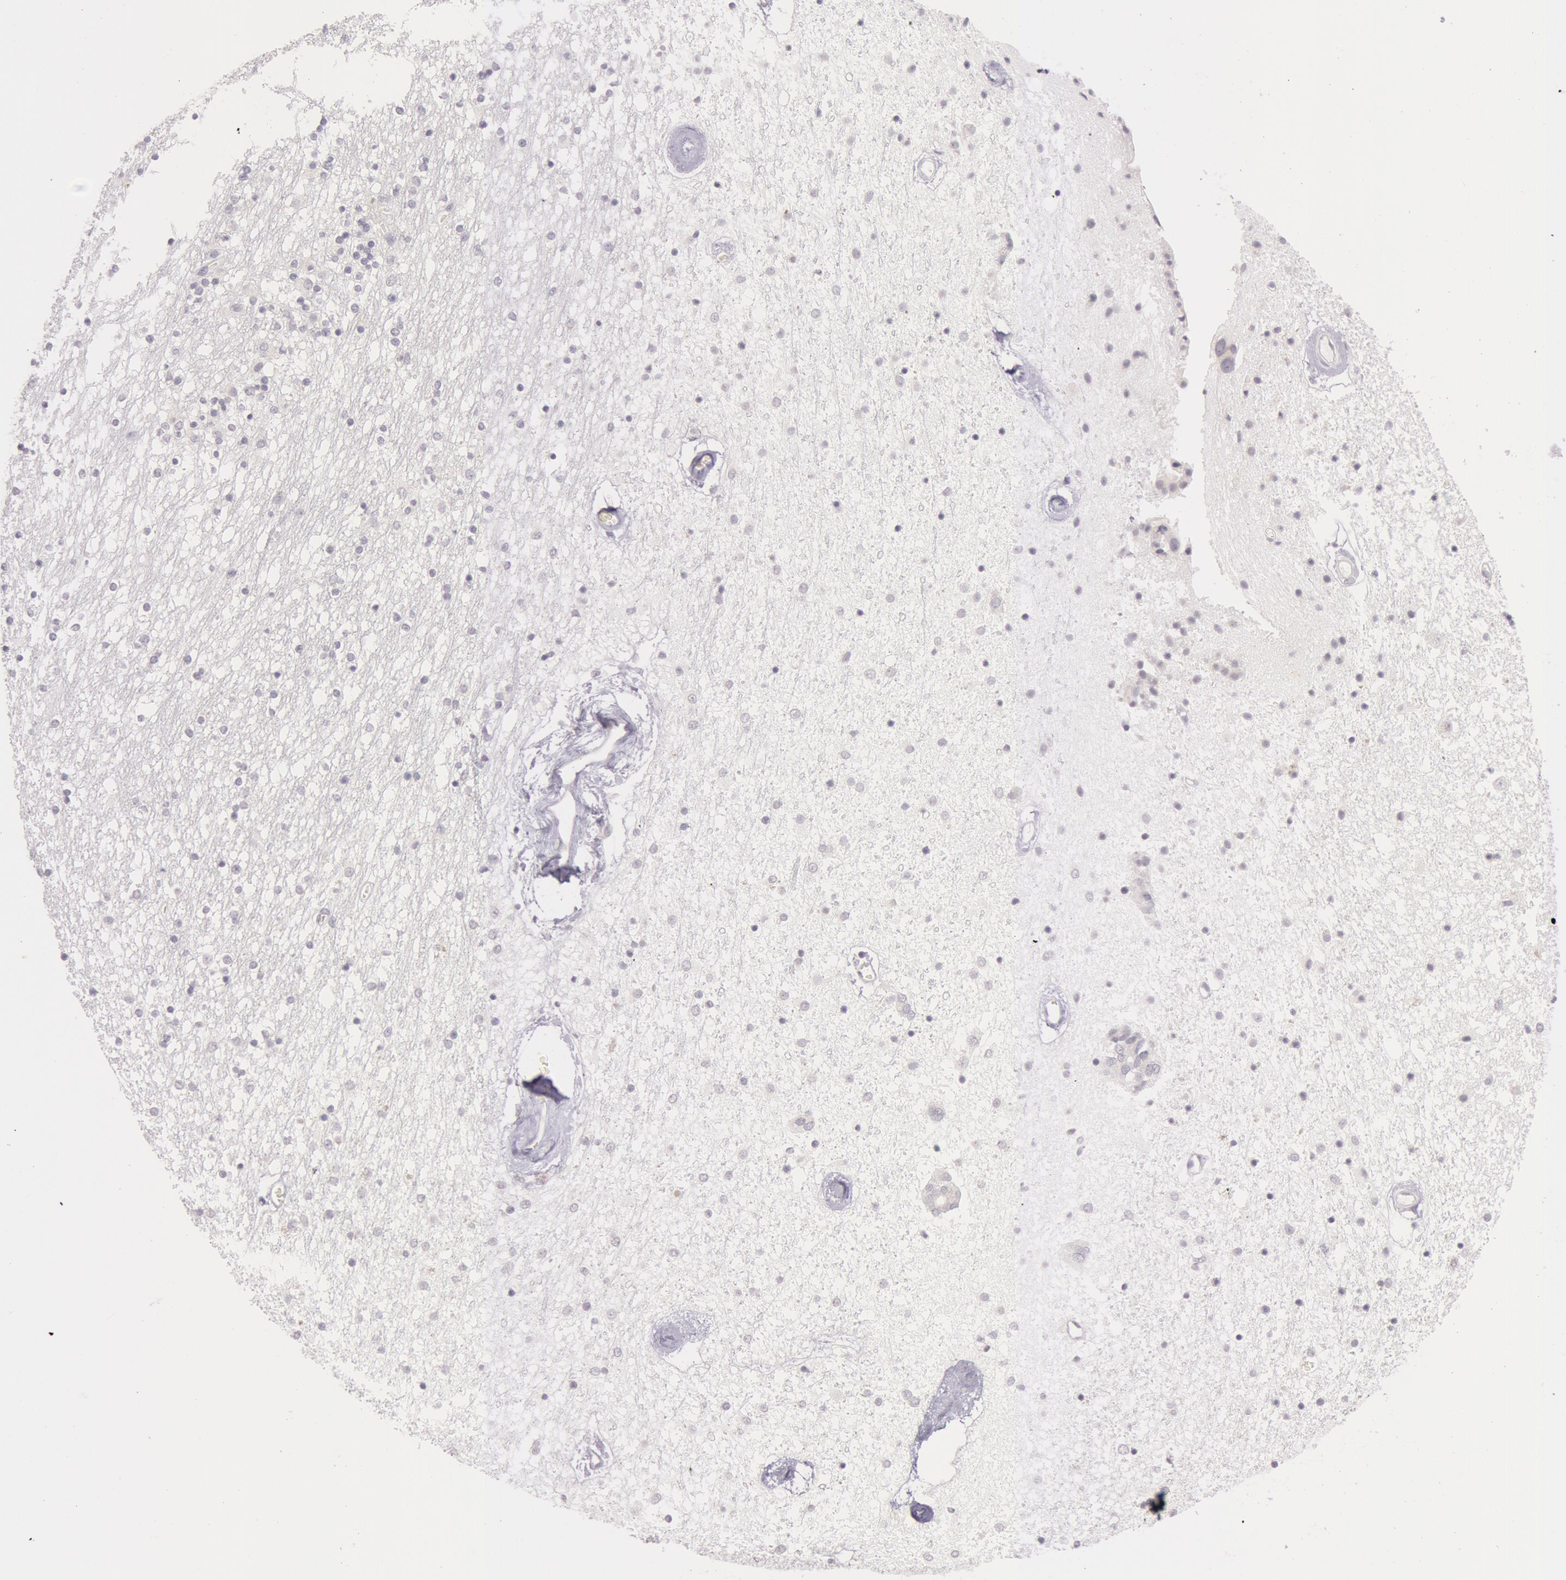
{"staining": {"intensity": "negative", "quantity": "none", "location": "none"}, "tissue": "caudate", "cell_type": "Glial cells", "image_type": "normal", "snomed": [{"axis": "morphology", "description": "Normal tissue, NOS"}, {"axis": "topography", "description": "Lateral ventricle wall"}], "caption": "Immunohistochemistry (IHC) of benign human caudate demonstrates no positivity in glial cells. (Stains: DAB (3,3'-diaminobenzidine) IHC with hematoxylin counter stain, Microscopy: brightfield microscopy at high magnification).", "gene": "RBMY1A1", "patient": {"sex": "female", "age": 54}}